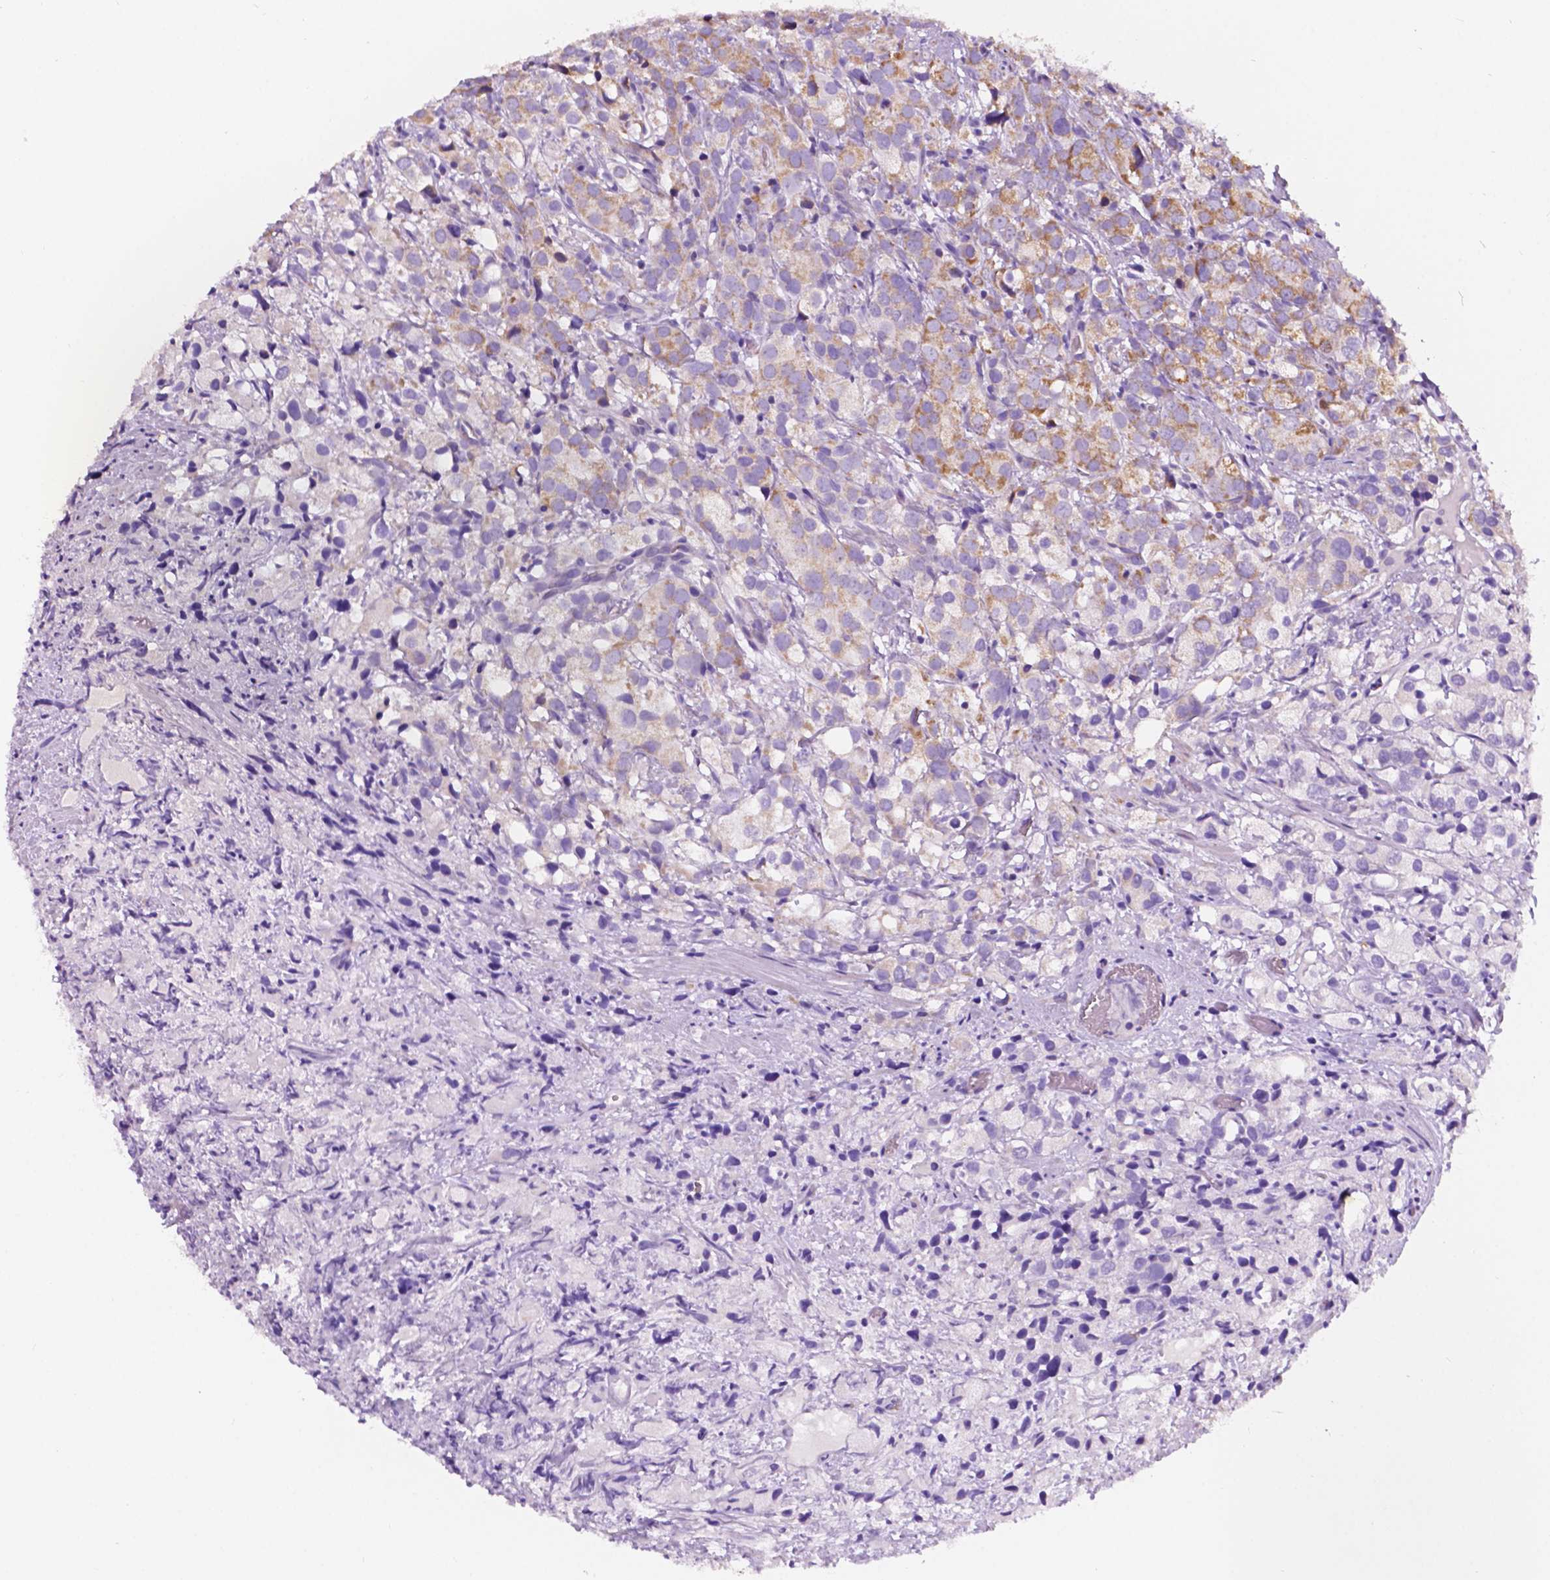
{"staining": {"intensity": "moderate", "quantity": "<25%", "location": "cytoplasmic/membranous"}, "tissue": "prostate cancer", "cell_type": "Tumor cells", "image_type": "cancer", "snomed": [{"axis": "morphology", "description": "Adenocarcinoma, High grade"}, {"axis": "topography", "description": "Prostate"}], "caption": "This micrograph shows immunohistochemistry staining of prostate cancer (adenocarcinoma (high-grade)), with low moderate cytoplasmic/membranous staining in approximately <25% of tumor cells.", "gene": "TRPV5", "patient": {"sex": "male", "age": 86}}